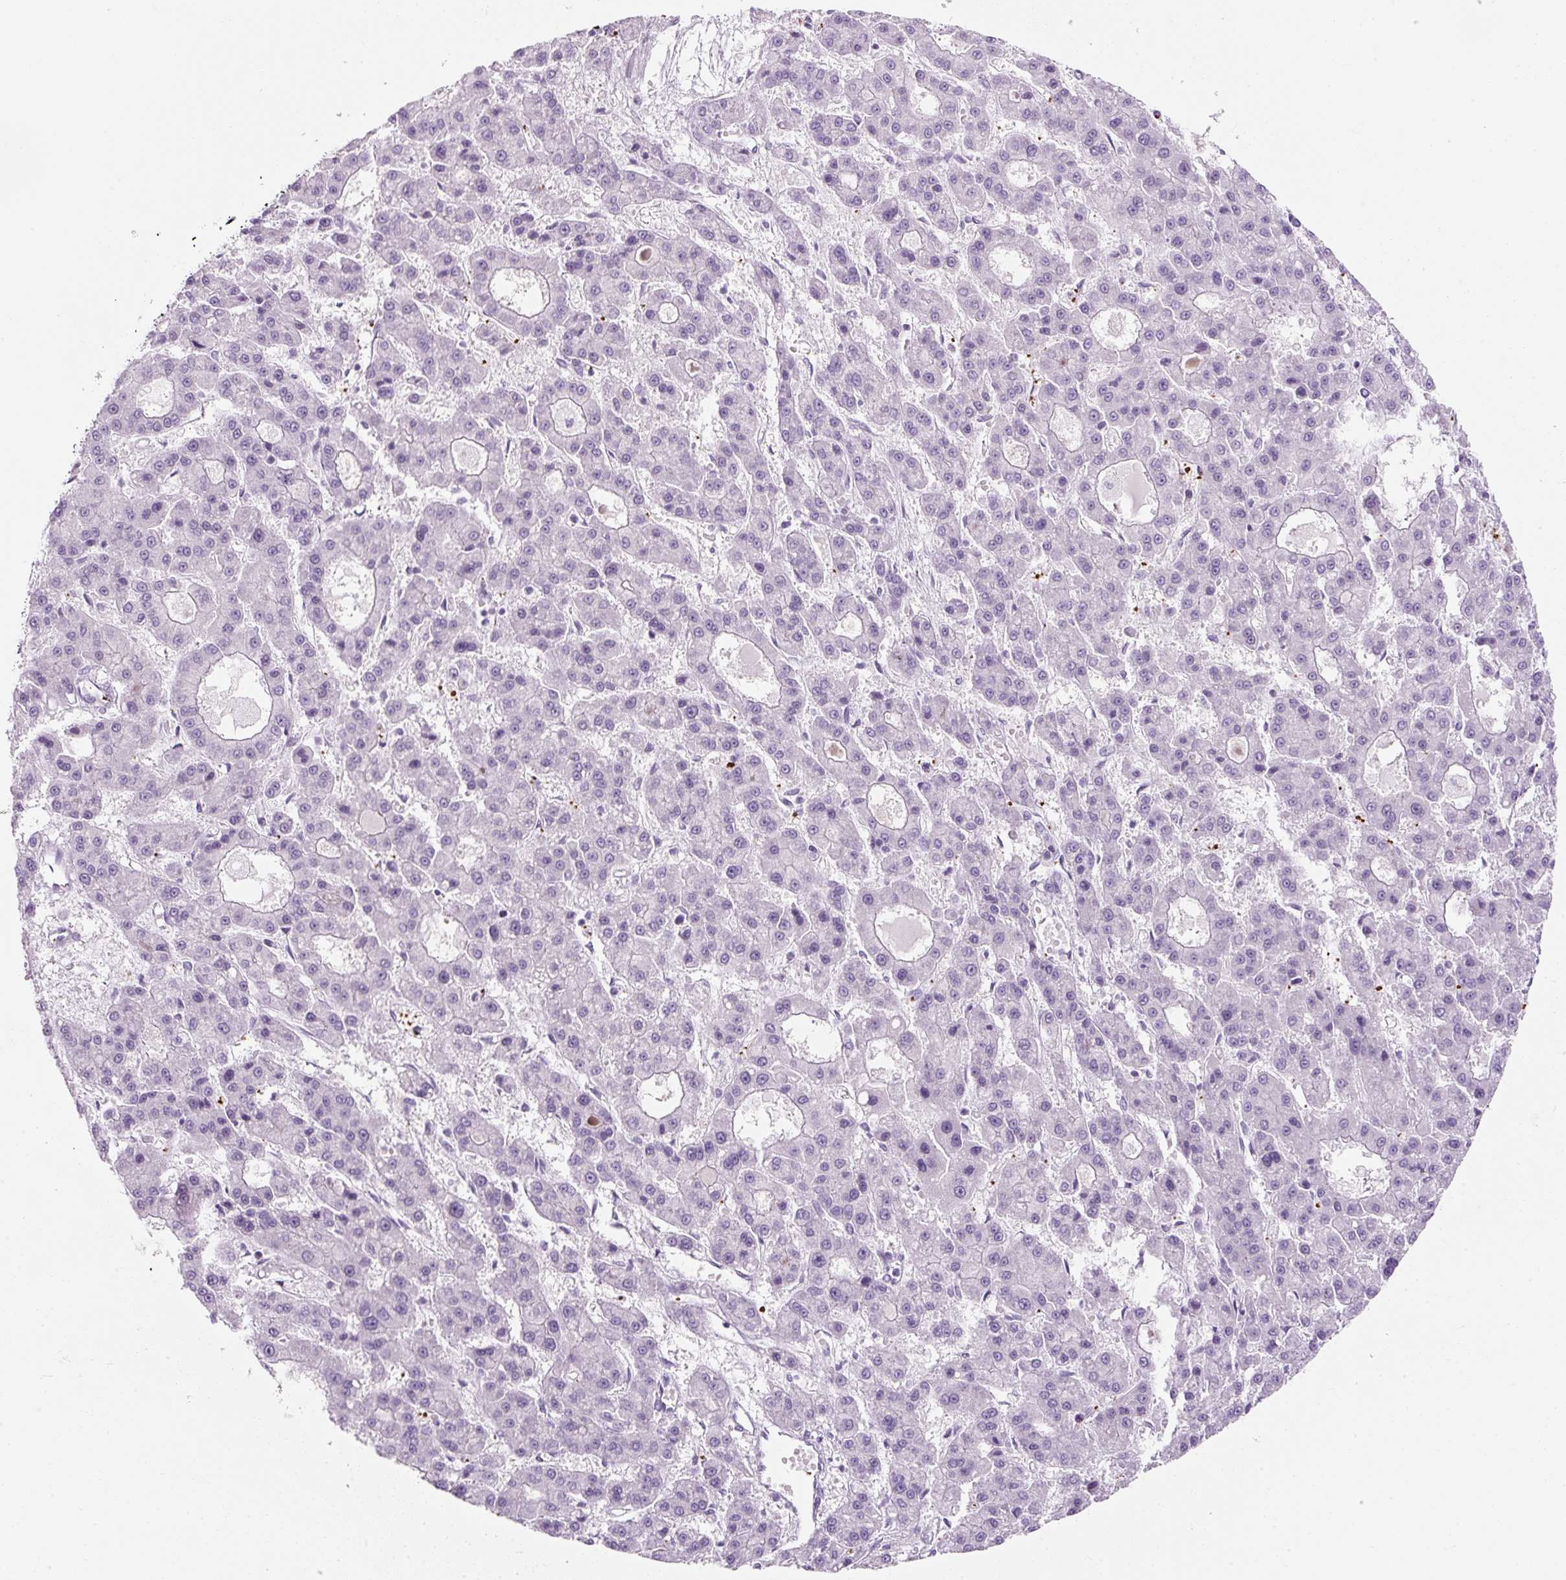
{"staining": {"intensity": "negative", "quantity": "none", "location": "none"}, "tissue": "liver cancer", "cell_type": "Tumor cells", "image_type": "cancer", "snomed": [{"axis": "morphology", "description": "Carcinoma, Hepatocellular, NOS"}, {"axis": "topography", "description": "Liver"}], "caption": "Tumor cells are negative for brown protein staining in liver cancer. Nuclei are stained in blue.", "gene": "PF4V1", "patient": {"sex": "male", "age": 70}}